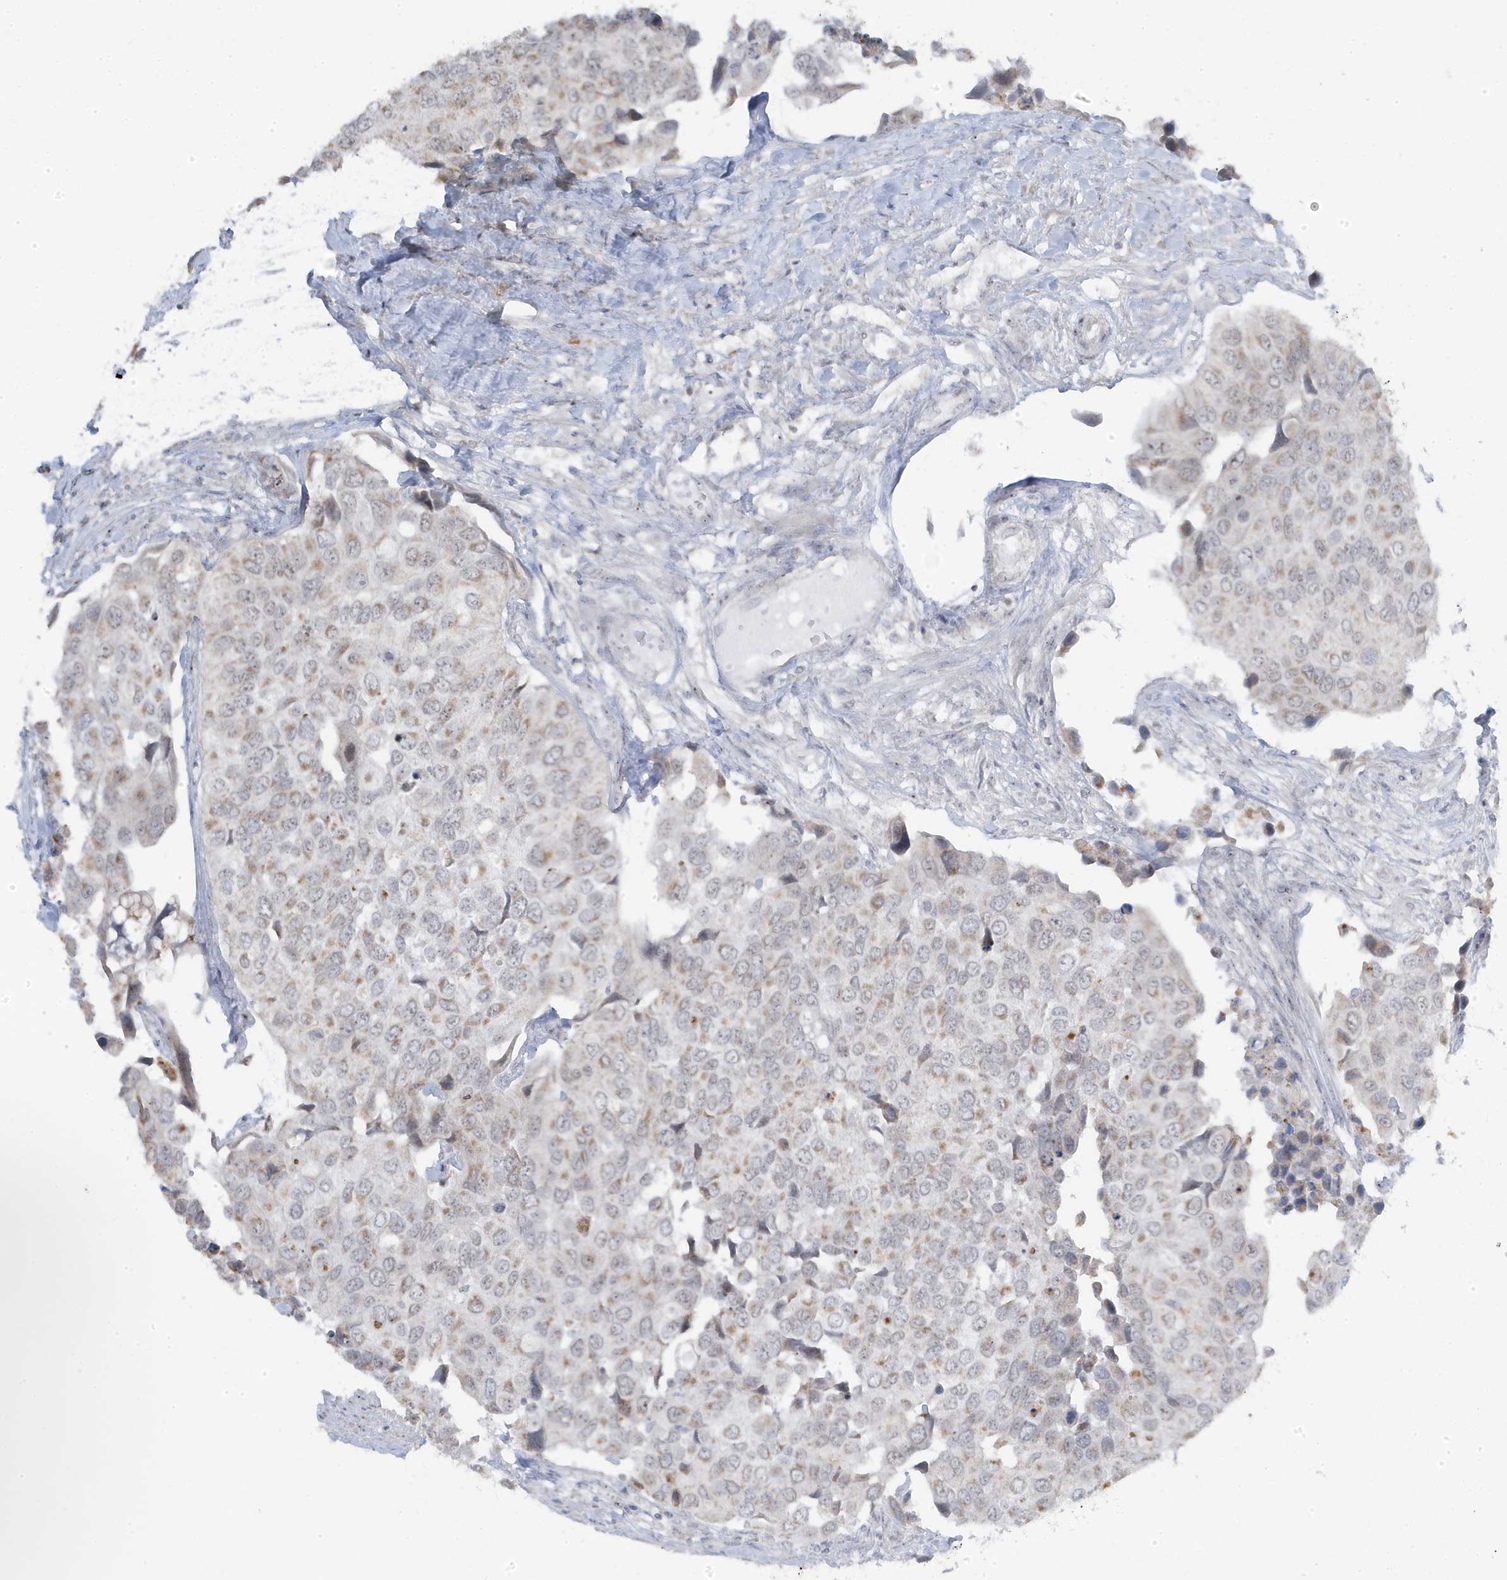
{"staining": {"intensity": "weak", "quantity": "25%-75%", "location": "cytoplasmic/membranous,nuclear"}, "tissue": "urothelial cancer", "cell_type": "Tumor cells", "image_type": "cancer", "snomed": [{"axis": "morphology", "description": "Urothelial carcinoma, High grade"}, {"axis": "topography", "description": "Urinary bladder"}], "caption": "Immunohistochemical staining of high-grade urothelial carcinoma displays weak cytoplasmic/membranous and nuclear protein positivity in about 25%-75% of tumor cells.", "gene": "TSEN15", "patient": {"sex": "male", "age": 74}}